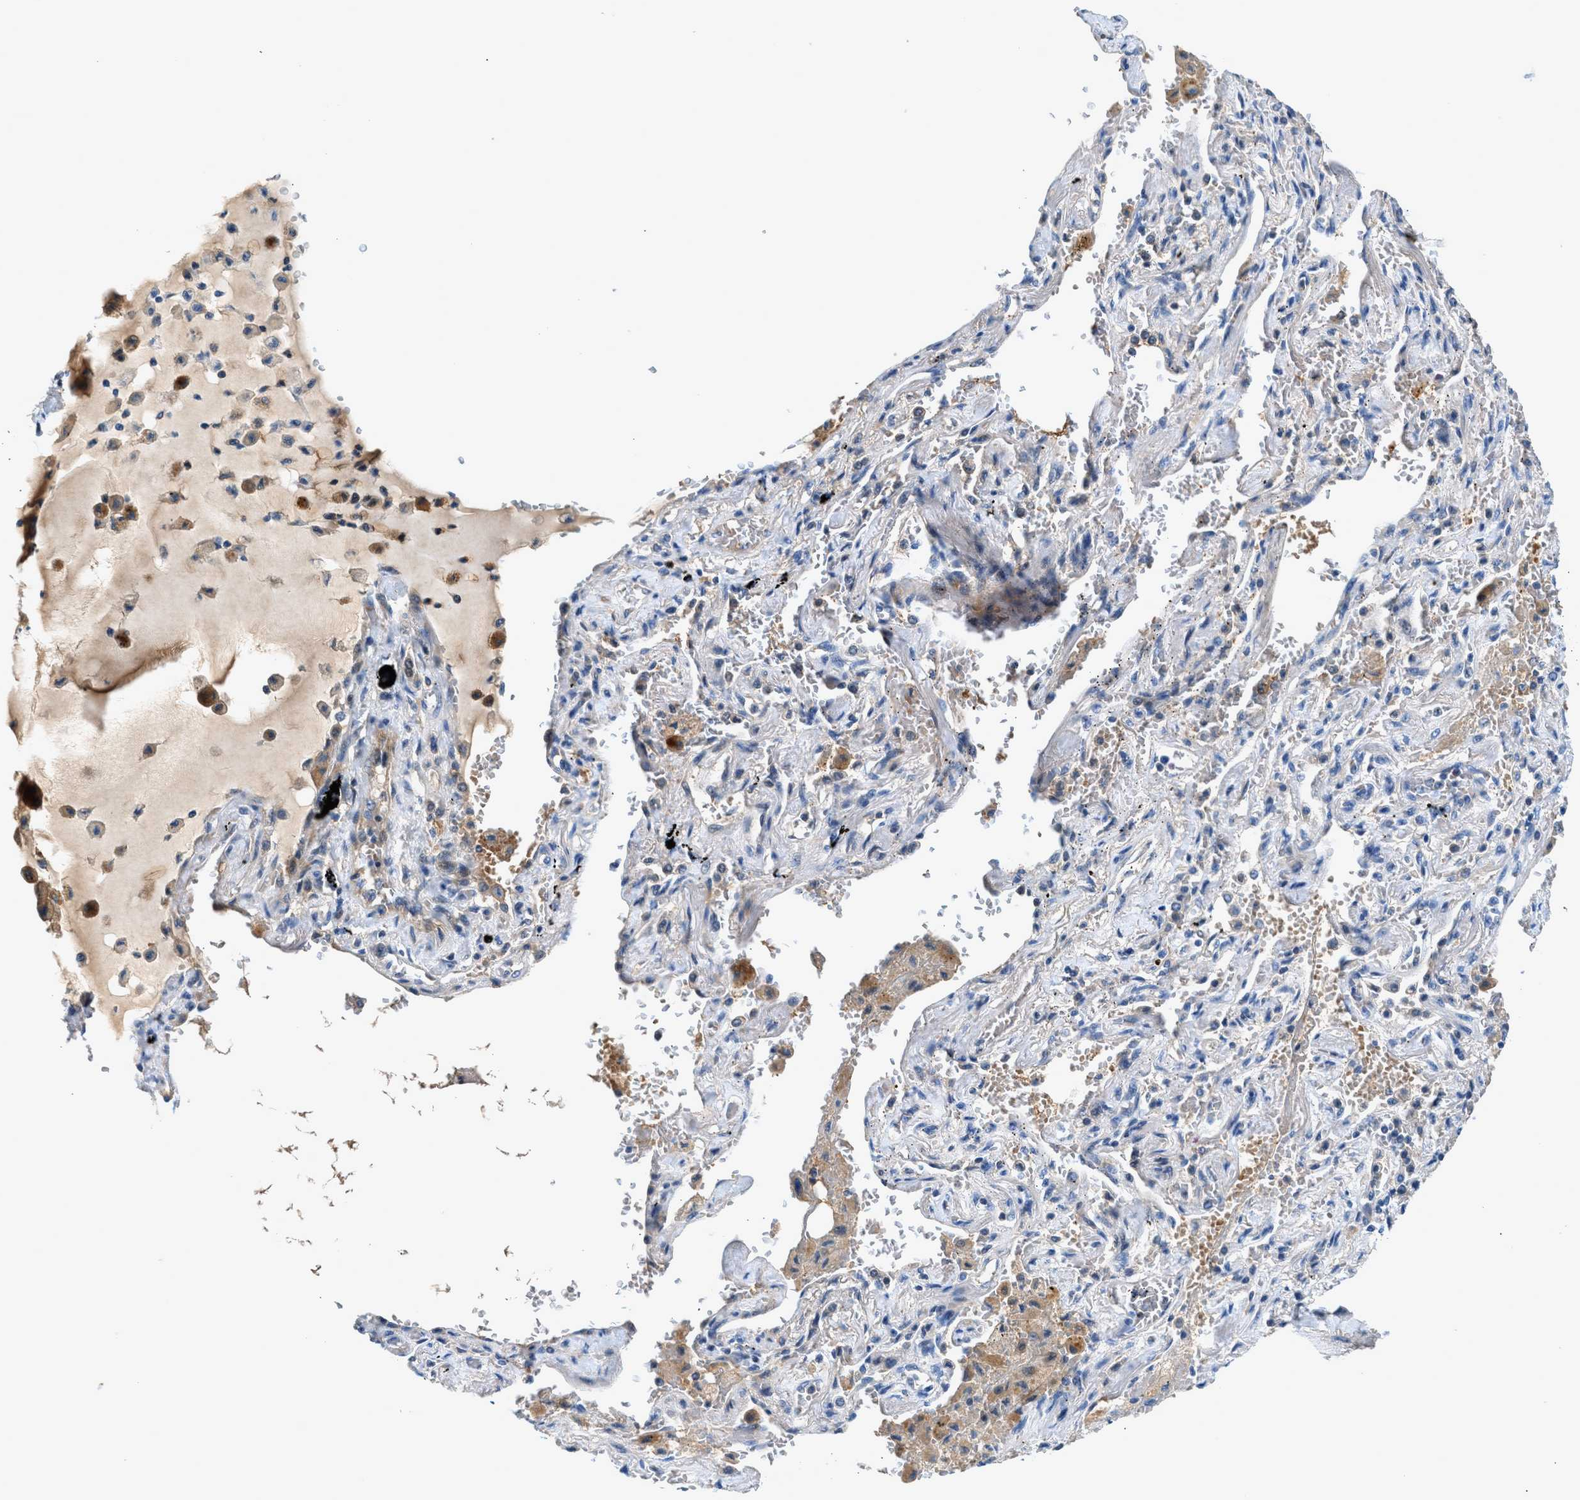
{"staining": {"intensity": "negative", "quantity": "none", "location": "none"}, "tissue": "lung cancer", "cell_type": "Tumor cells", "image_type": "cancer", "snomed": [{"axis": "morphology", "description": "Adenocarcinoma, NOS"}, {"axis": "topography", "description": "Lung"}], "caption": "An image of lung cancer (adenocarcinoma) stained for a protein displays no brown staining in tumor cells.", "gene": "RWDD2B", "patient": {"sex": "female", "age": 65}}